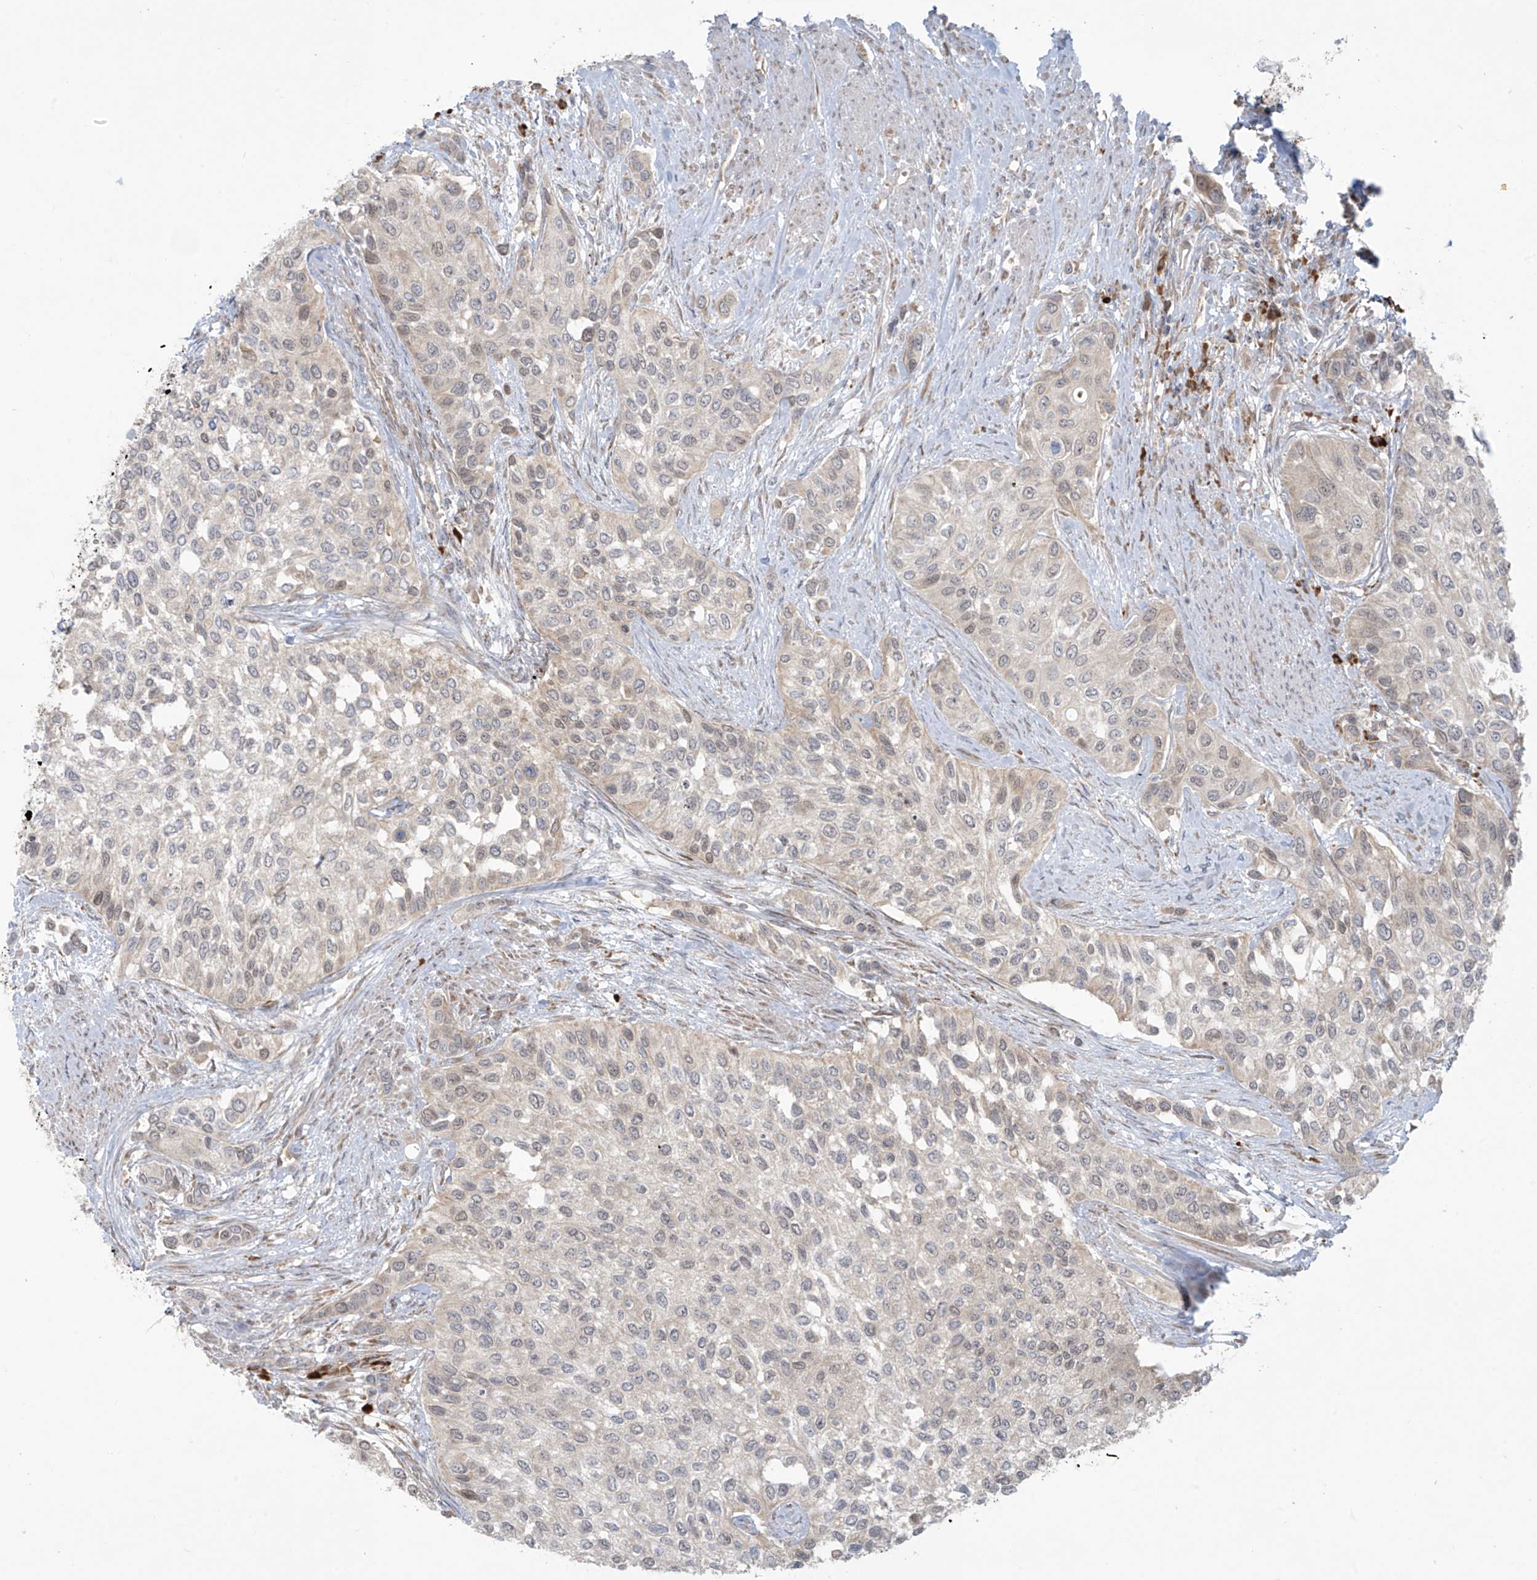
{"staining": {"intensity": "negative", "quantity": "none", "location": "none"}, "tissue": "urothelial cancer", "cell_type": "Tumor cells", "image_type": "cancer", "snomed": [{"axis": "morphology", "description": "Normal tissue, NOS"}, {"axis": "morphology", "description": "Urothelial carcinoma, High grade"}, {"axis": "topography", "description": "Vascular tissue"}, {"axis": "topography", "description": "Urinary bladder"}], "caption": "Immunohistochemical staining of high-grade urothelial carcinoma exhibits no significant staining in tumor cells. The staining is performed using DAB brown chromogen with nuclei counter-stained in using hematoxylin.", "gene": "PPAT", "patient": {"sex": "female", "age": 56}}